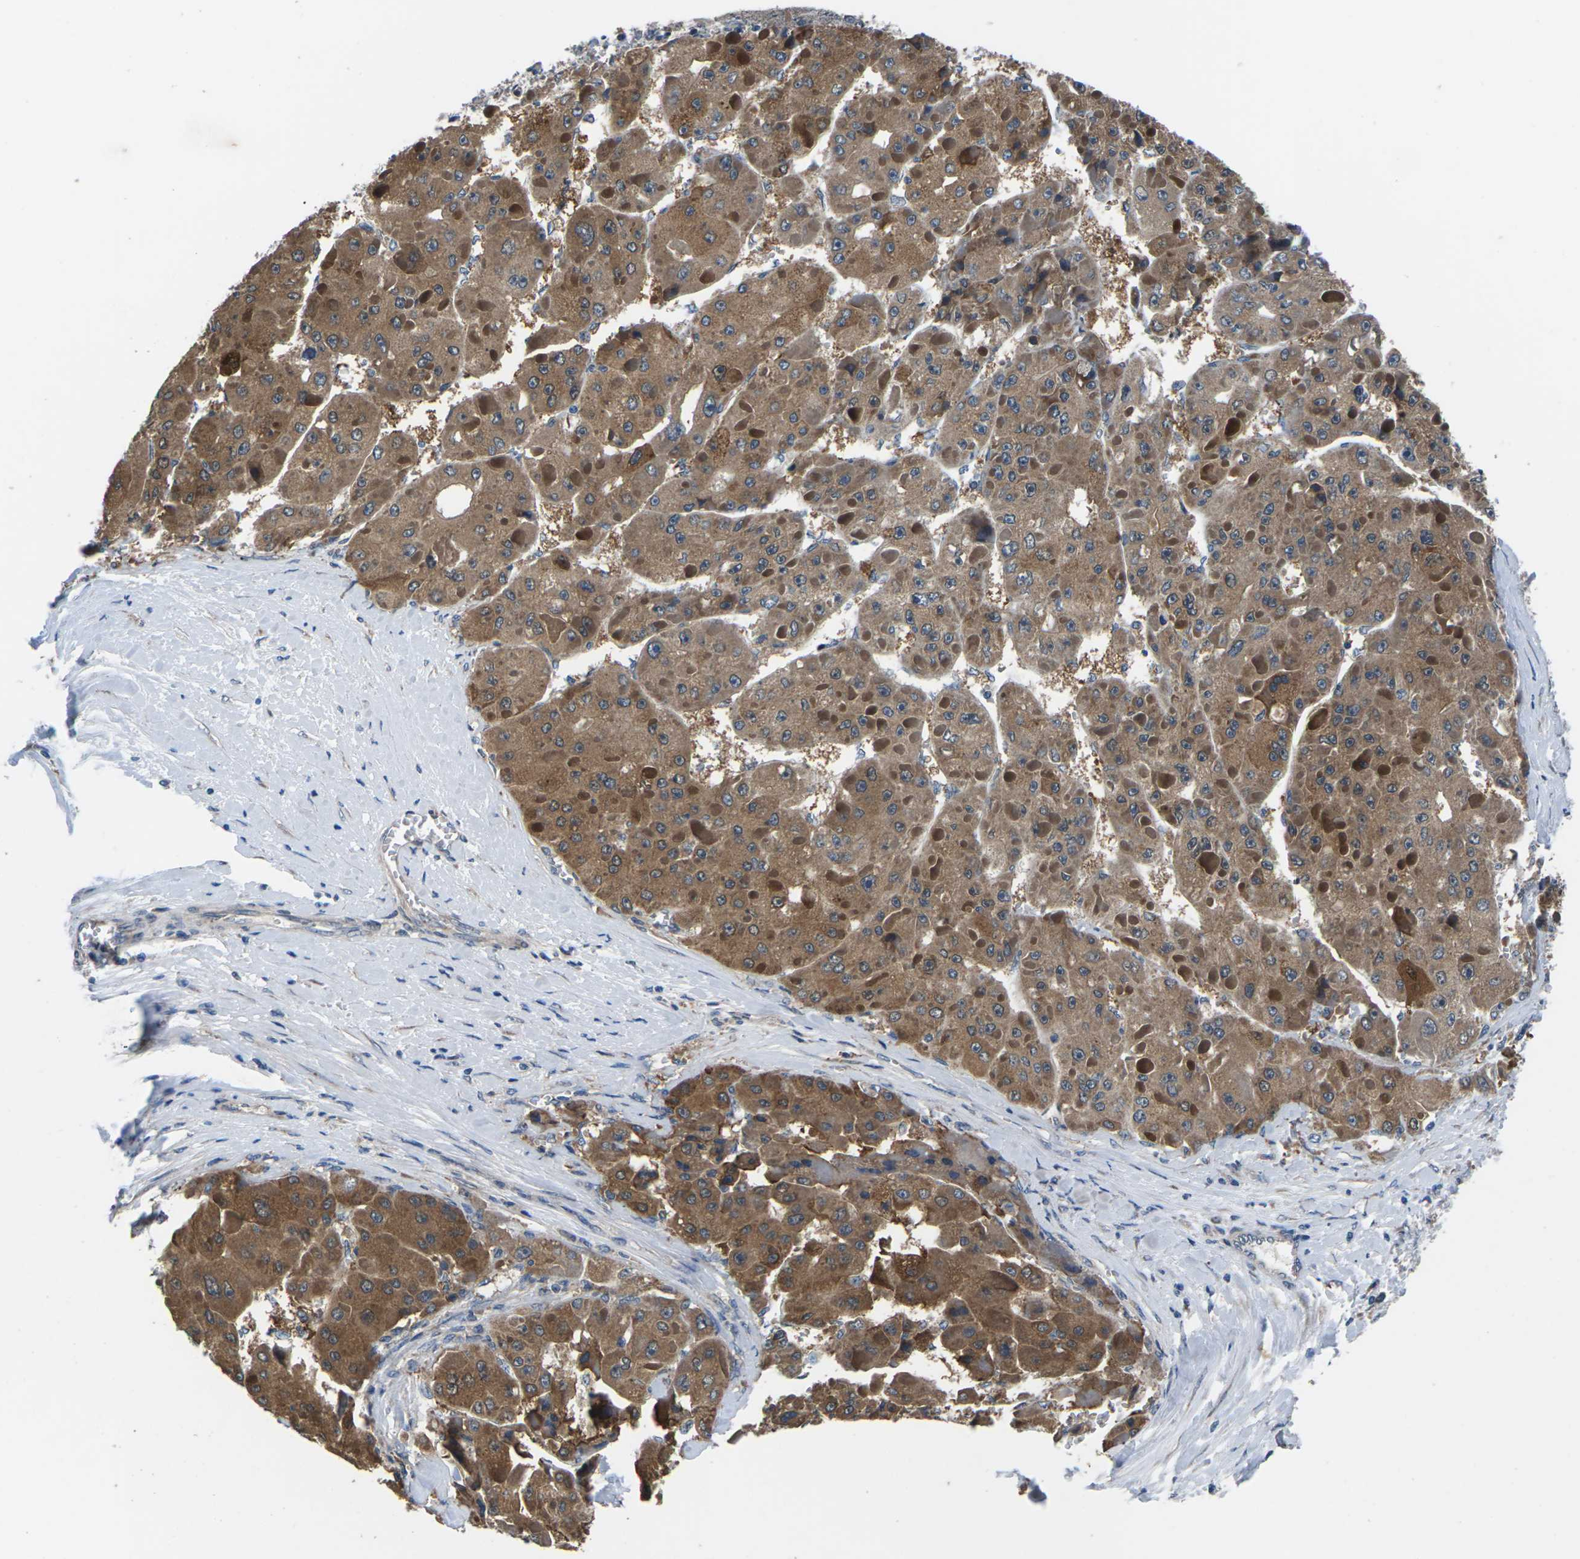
{"staining": {"intensity": "moderate", "quantity": ">75%", "location": "cytoplasmic/membranous"}, "tissue": "liver cancer", "cell_type": "Tumor cells", "image_type": "cancer", "snomed": [{"axis": "morphology", "description": "Carcinoma, Hepatocellular, NOS"}, {"axis": "topography", "description": "Liver"}], "caption": "This photomicrograph displays immunohistochemistry (IHC) staining of liver cancer, with medium moderate cytoplasmic/membranous positivity in approximately >75% of tumor cells.", "gene": "GABRP", "patient": {"sex": "female", "age": 73}}